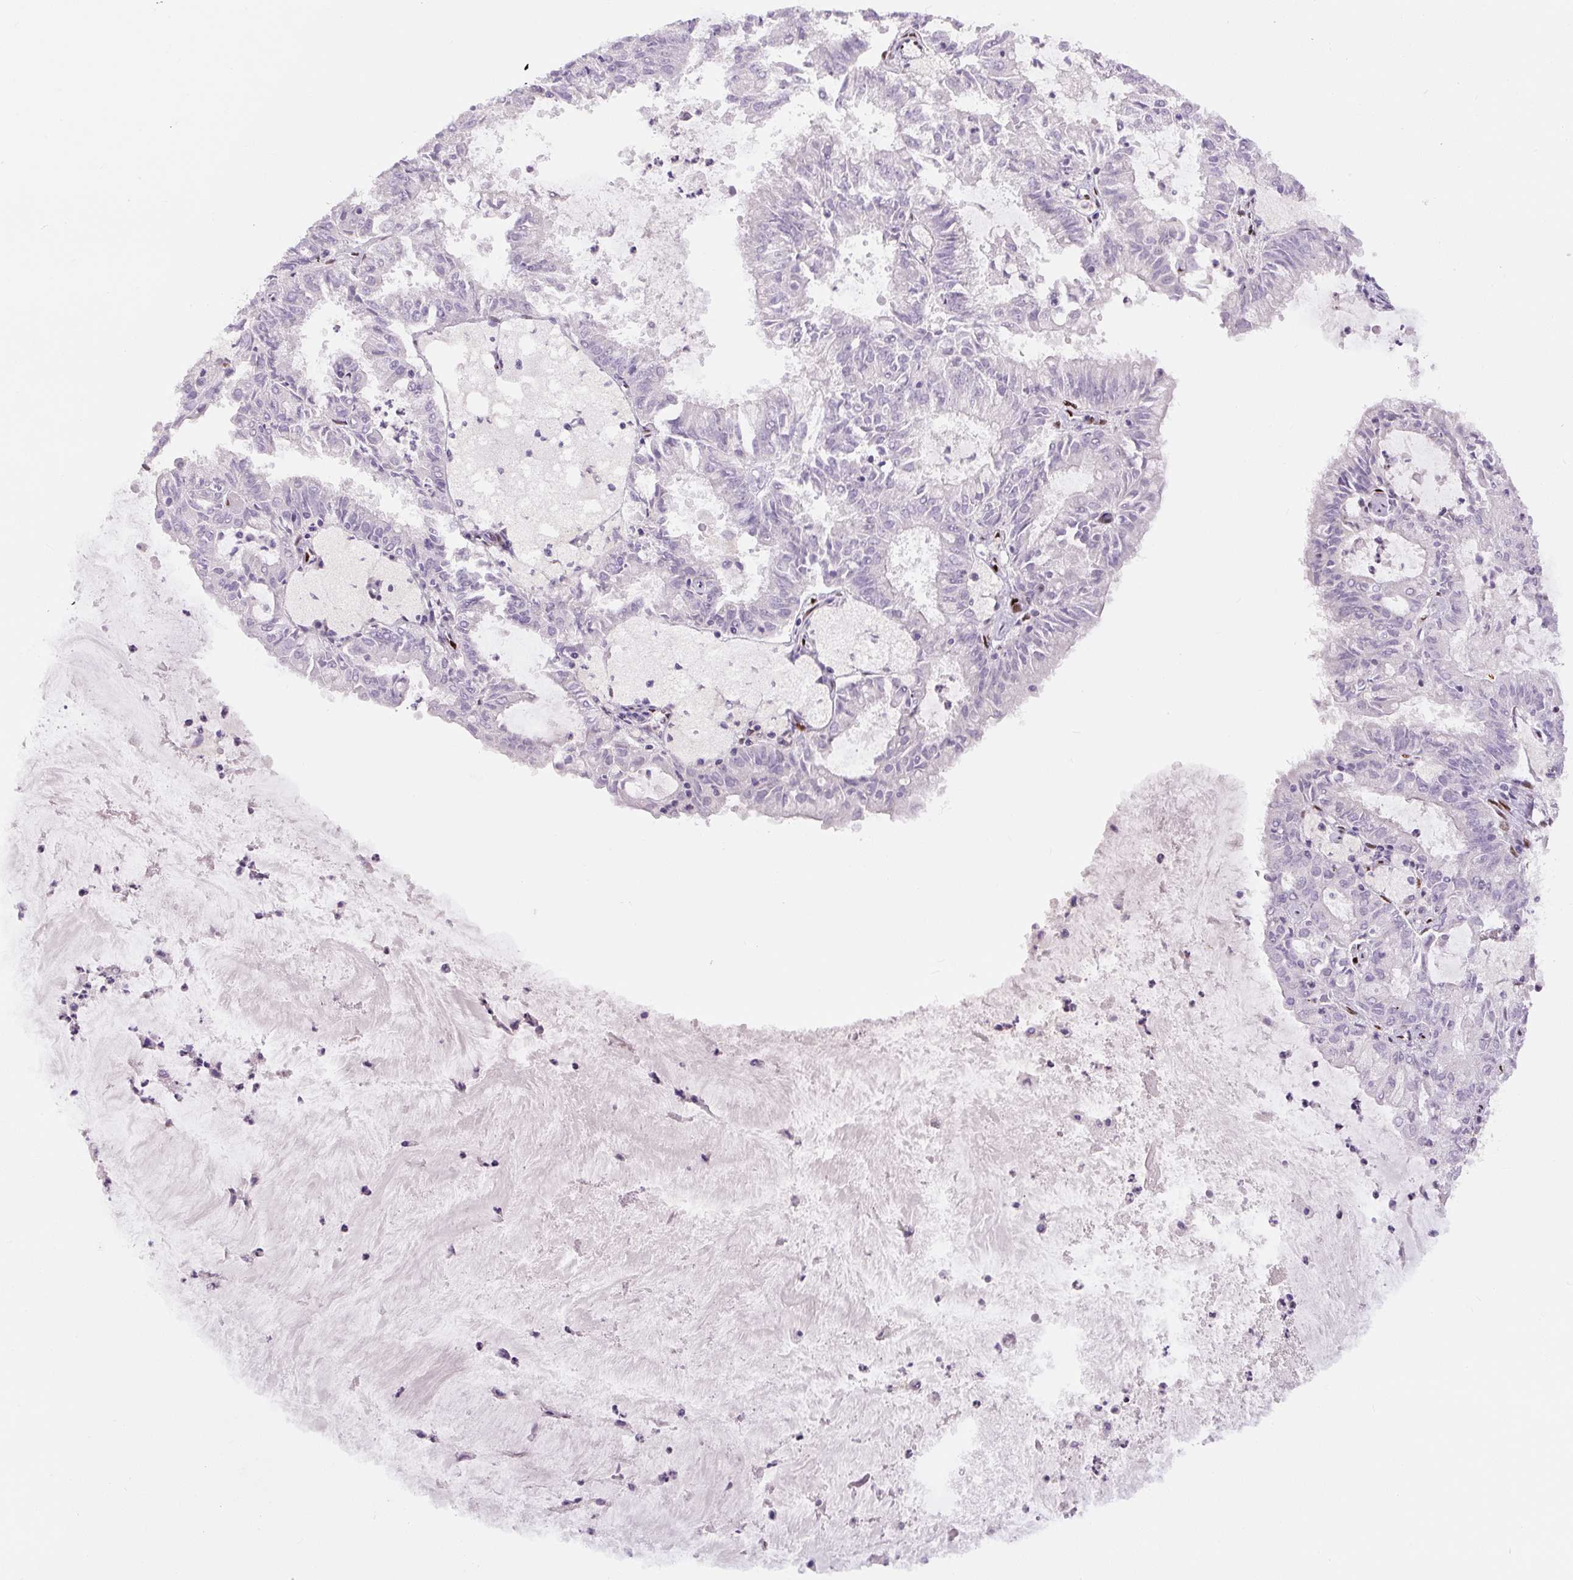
{"staining": {"intensity": "negative", "quantity": "none", "location": "none"}, "tissue": "endometrial cancer", "cell_type": "Tumor cells", "image_type": "cancer", "snomed": [{"axis": "morphology", "description": "Adenocarcinoma, NOS"}, {"axis": "topography", "description": "Endometrium"}], "caption": "DAB immunohistochemical staining of endometrial cancer displays no significant staining in tumor cells.", "gene": "ZEB1", "patient": {"sex": "female", "age": 57}}